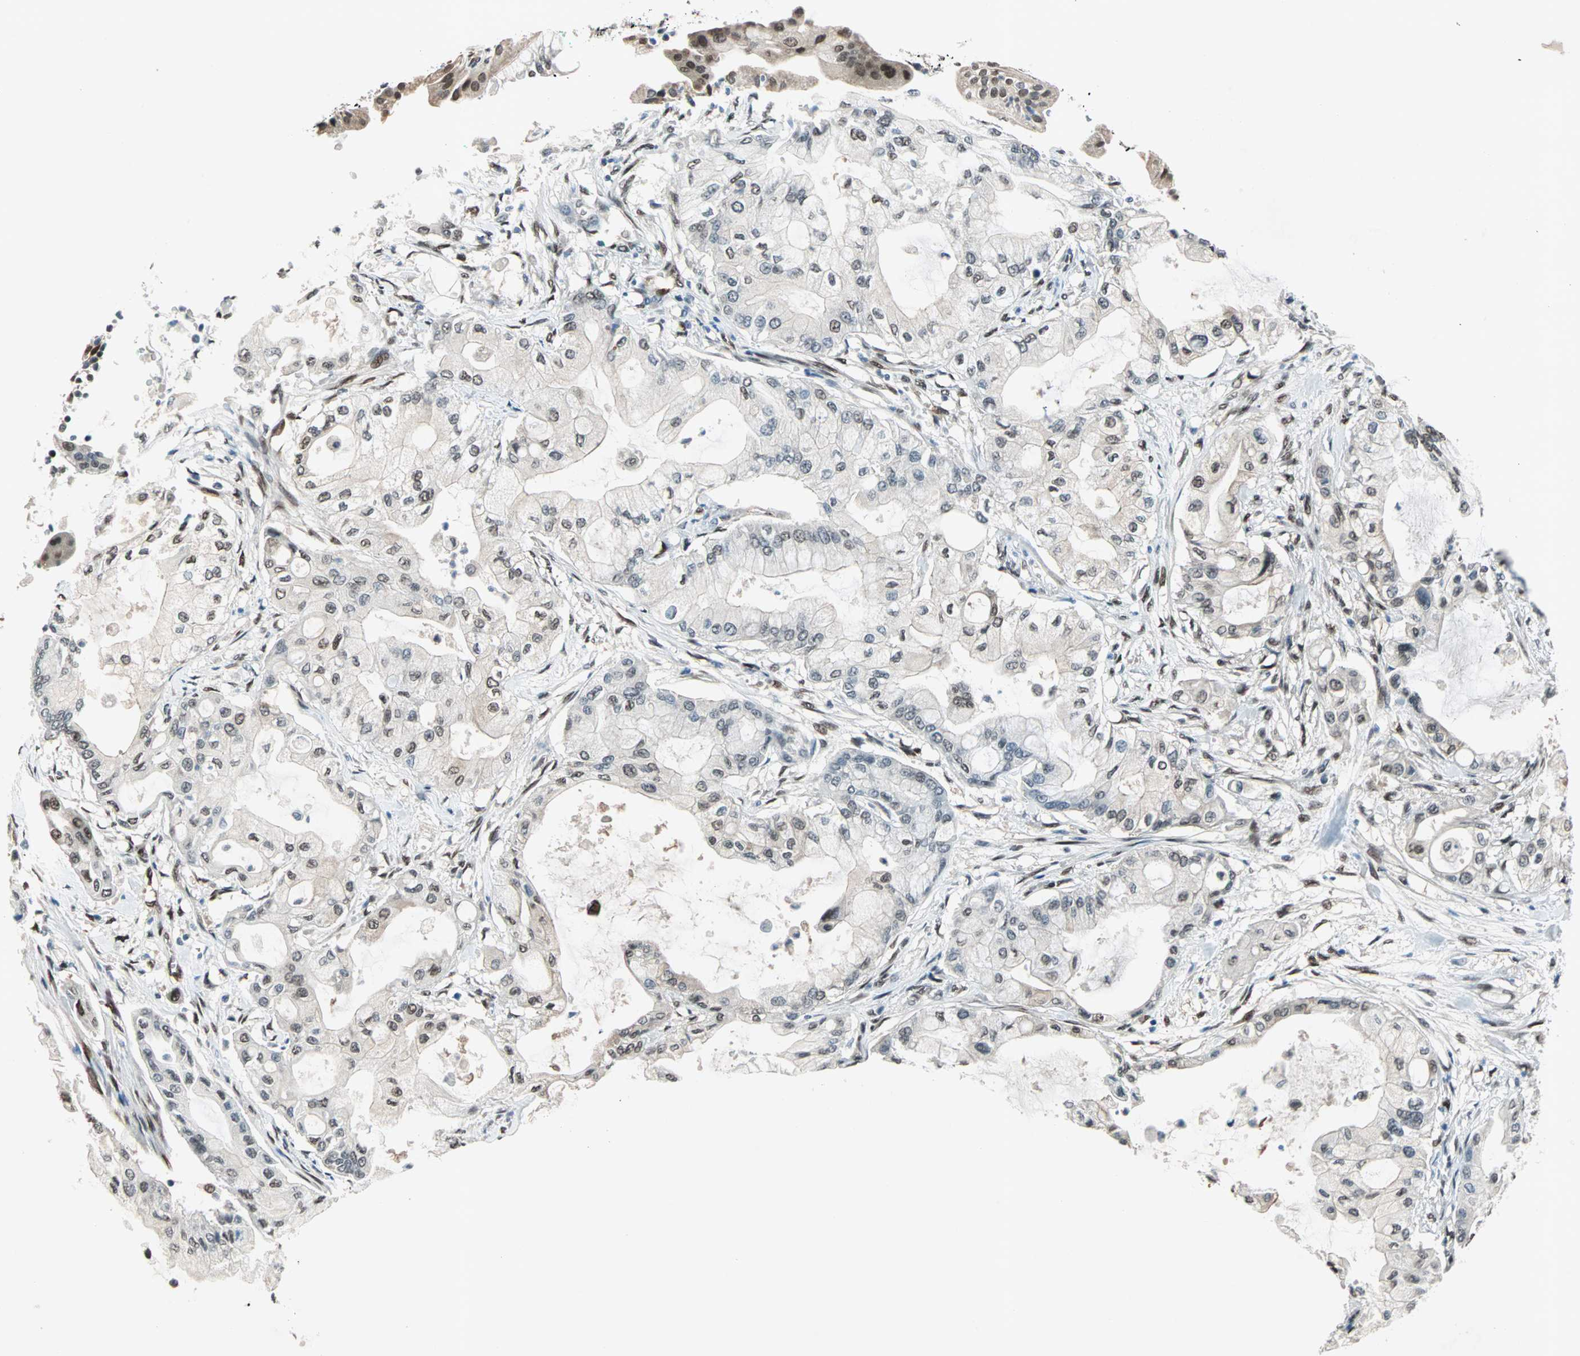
{"staining": {"intensity": "weak", "quantity": "25%-75%", "location": "nuclear"}, "tissue": "pancreatic cancer", "cell_type": "Tumor cells", "image_type": "cancer", "snomed": [{"axis": "morphology", "description": "Adenocarcinoma, NOS"}, {"axis": "morphology", "description": "Adenocarcinoma, metastatic, NOS"}, {"axis": "topography", "description": "Lymph node"}, {"axis": "topography", "description": "Pancreas"}, {"axis": "topography", "description": "Duodenum"}], "caption": "Pancreatic metastatic adenocarcinoma stained with a protein marker shows weak staining in tumor cells.", "gene": "WWTR1", "patient": {"sex": "female", "age": 64}}